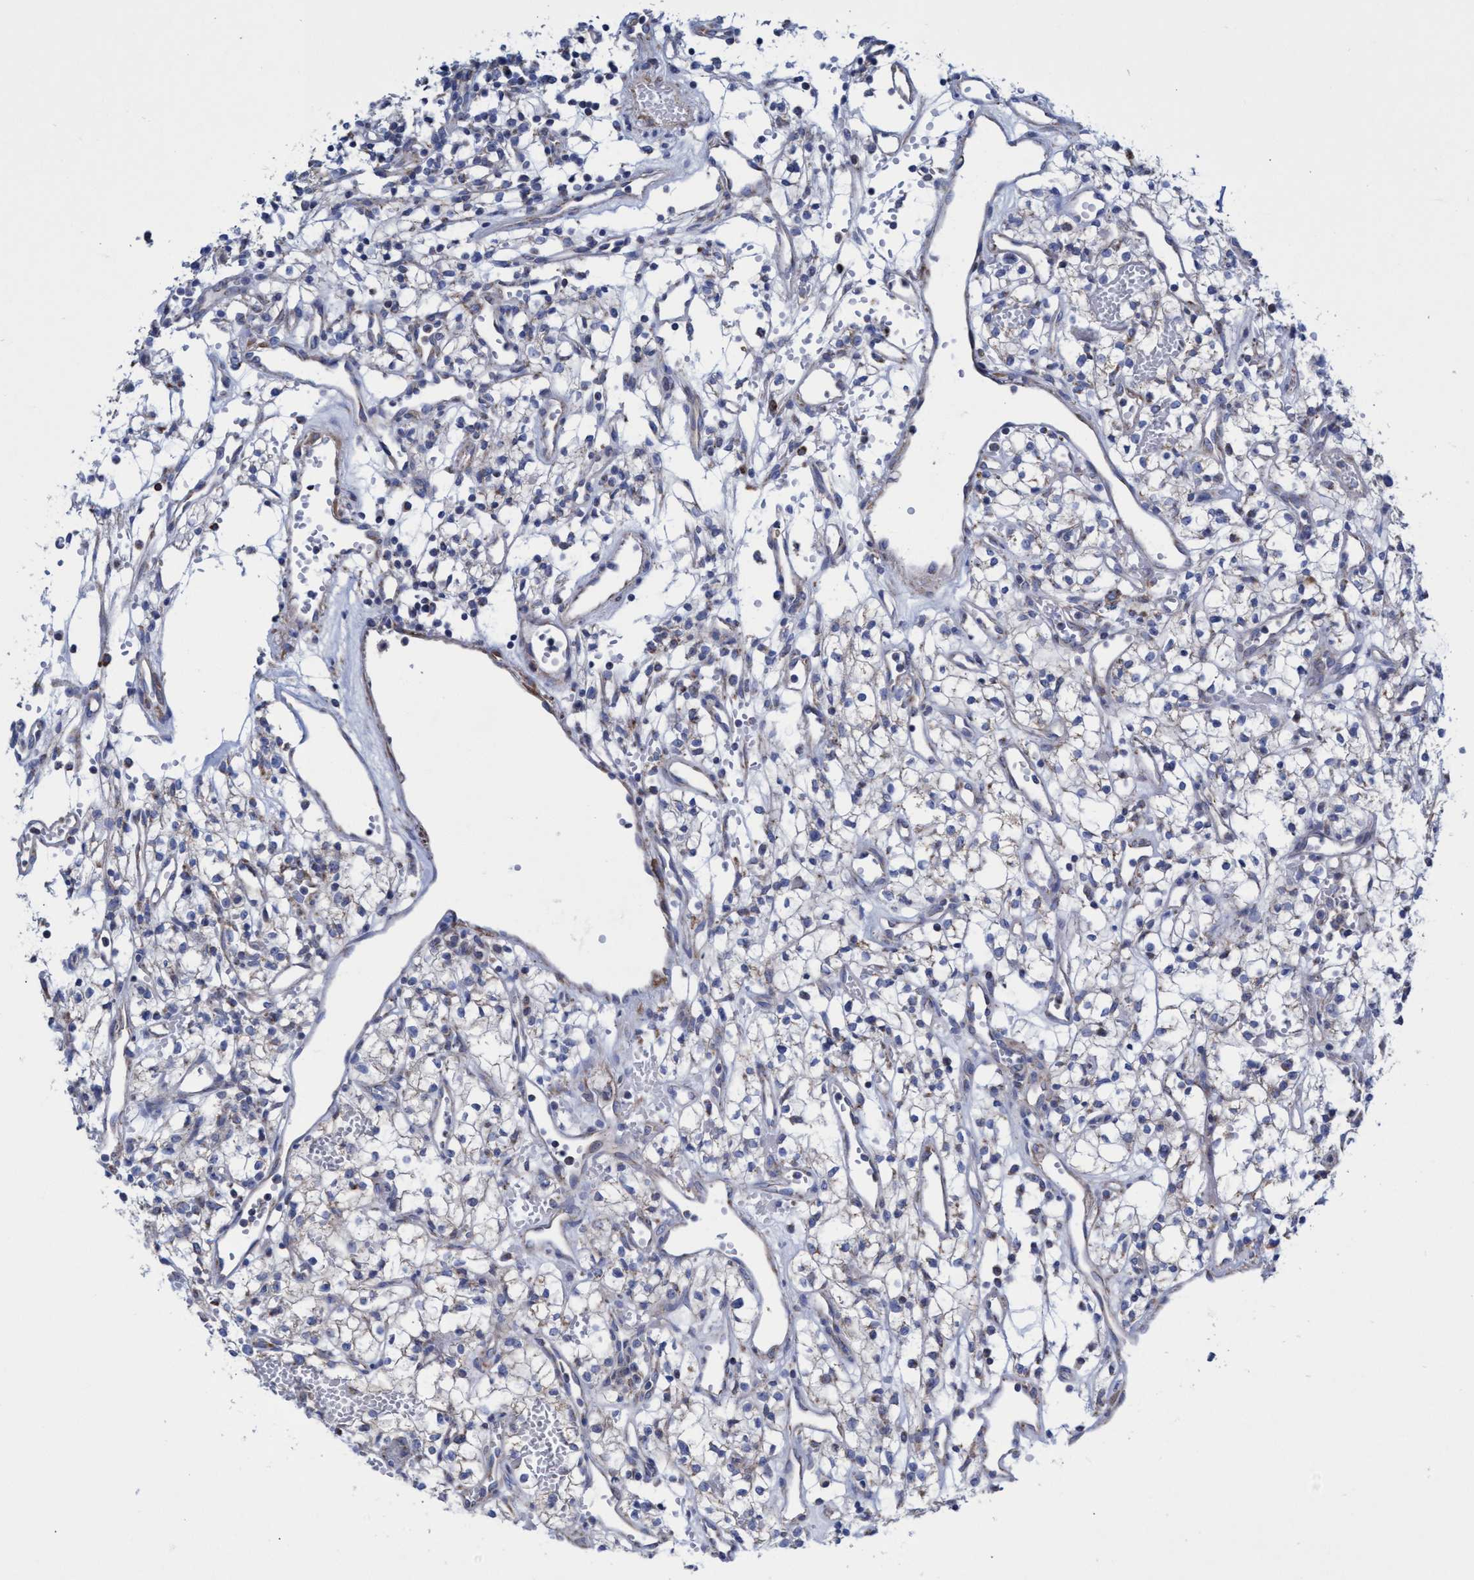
{"staining": {"intensity": "weak", "quantity": "<25%", "location": "cytoplasmic/membranous"}, "tissue": "renal cancer", "cell_type": "Tumor cells", "image_type": "cancer", "snomed": [{"axis": "morphology", "description": "Adenocarcinoma, NOS"}, {"axis": "topography", "description": "Kidney"}], "caption": "The immunohistochemistry histopathology image has no significant staining in tumor cells of renal cancer (adenocarcinoma) tissue.", "gene": "ZNF750", "patient": {"sex": "male", "age": 59}}